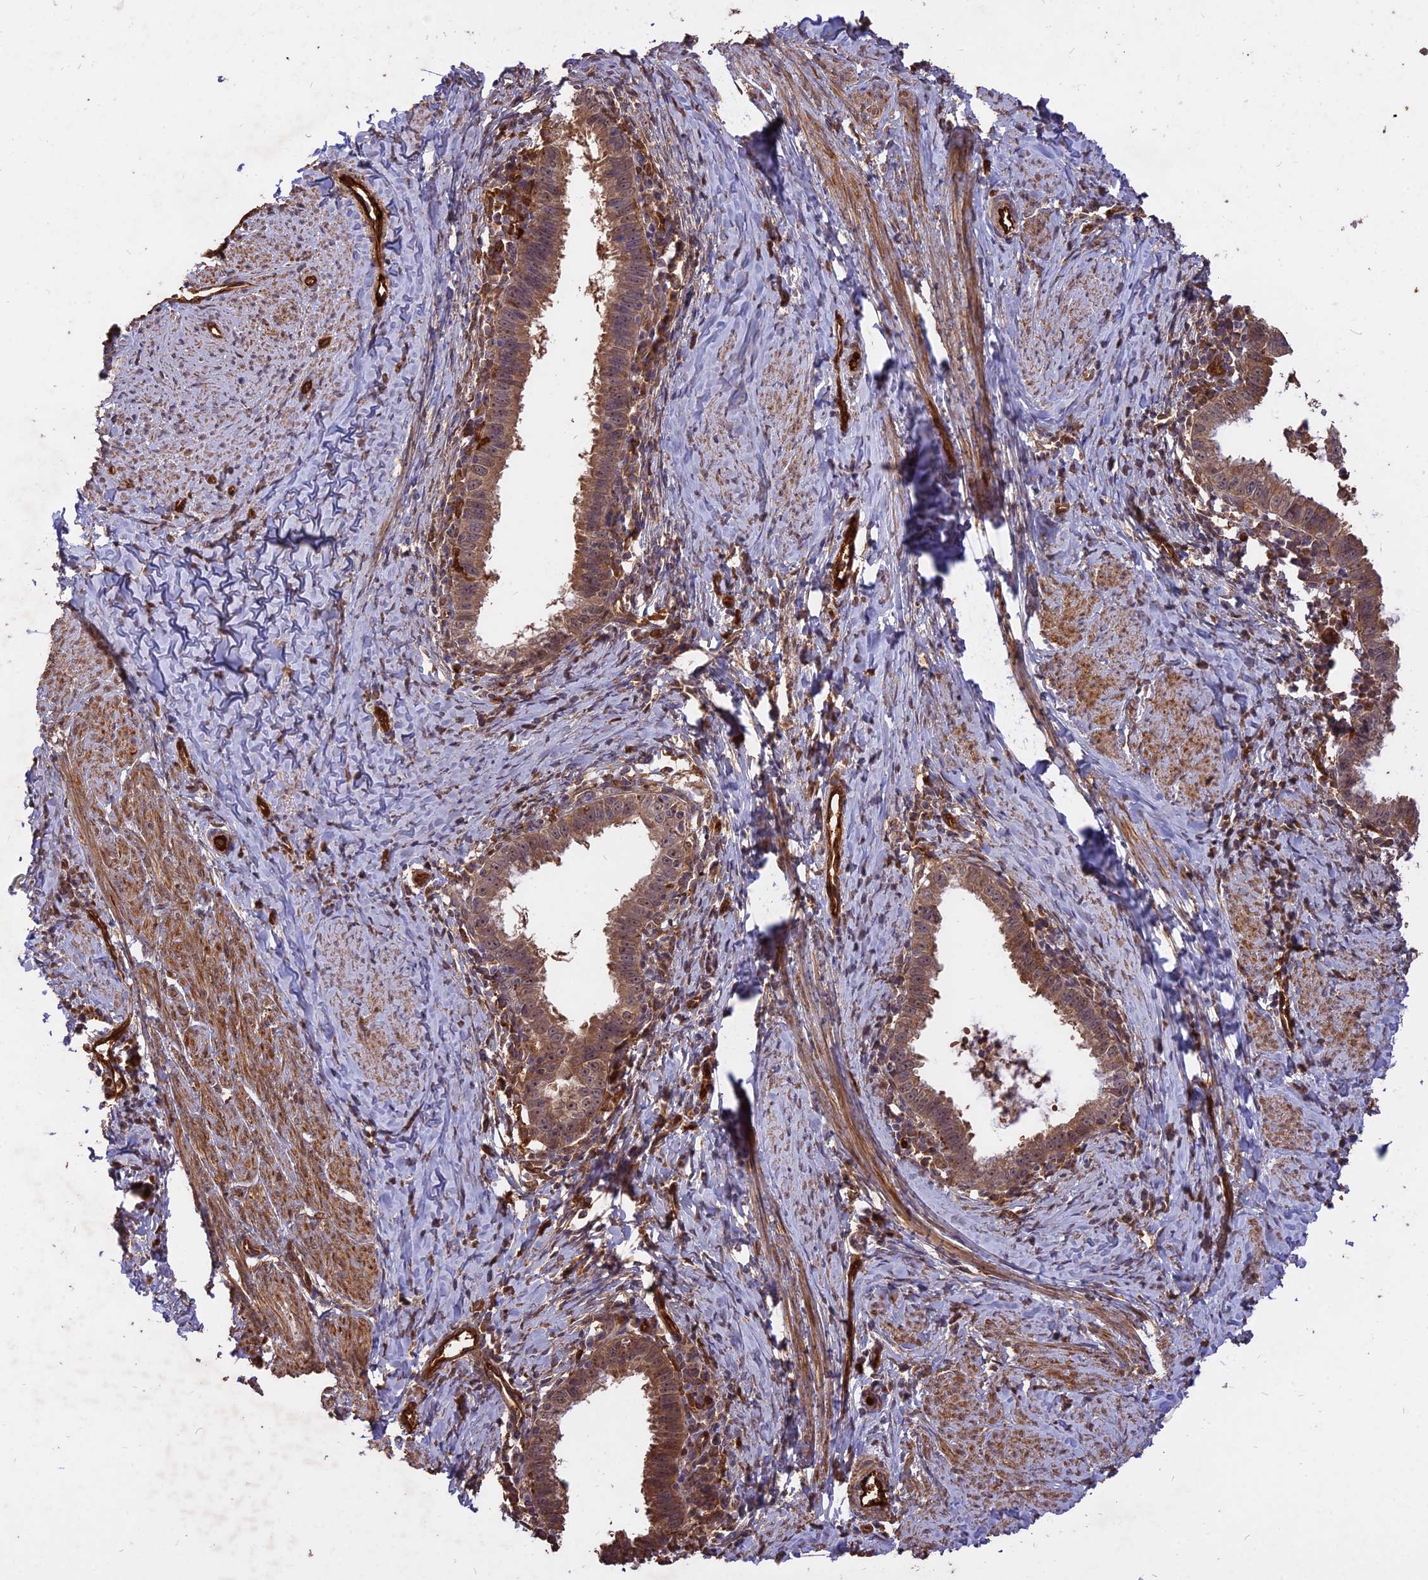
{"staining": {"intensity": "moderate", "quantity": ">75%", "location": "cytoplasmic/membranous"}, "tissue": "cervical cancer", "cell_type": "Tumor cells", "image_type": "cancer", "snomed": [{"axis": "morphology", "description": "Adenocarcinoma, NOS"}, {"axis": "topography", "description": "Cervix"}], "caption": "Adenocarcinoma (cervical) was stained to show a protein in brown. There is medium levels of moderate cytoplasmic/membranous expression in about >75% of tumor cells. Using DAB (3,3'-diaminobenzidine) (brown) and hematoxylin (blue) stains, captured at high magnification using brightfield microscopy.", "gene": "SAC3D1", "patient": {"sex": "female", "age": 36}}